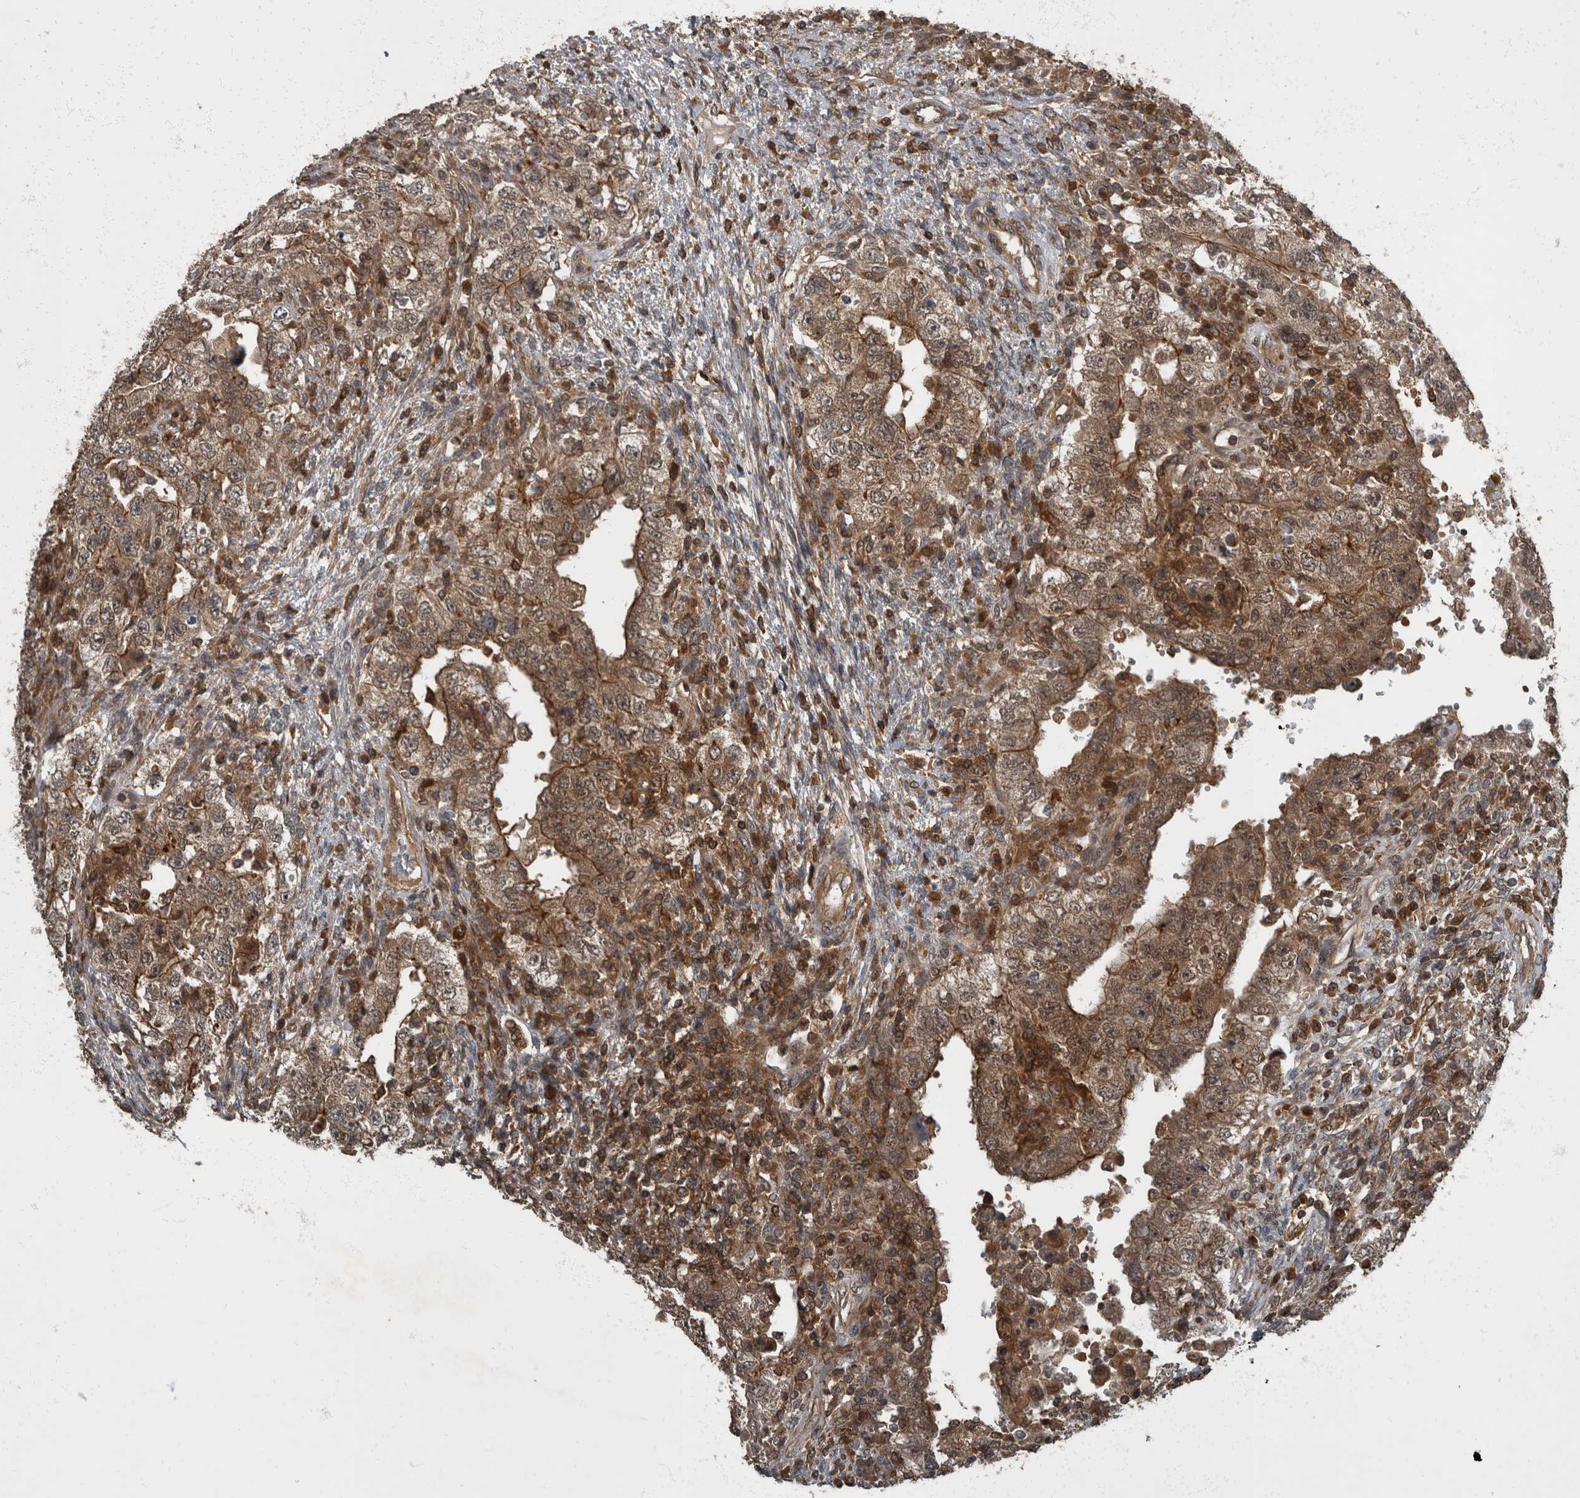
{"staining": {"intensity": "moderate", "quantity": ">75%", "location": "cytoplasmic/membranous"}, "tissue": "testis cancer", "cell_type": "Tumor cells", "image_type": "cancer", "snomed": [{"axis": "morphology", "description": "Carcinoma, Embryonal, NOS"}, {"axis": "topography", "description": "Testis"}], "caption": "Brown immunohistochemical staining in testis embryonal carcinoma displays moderate cytoplasmic/membranous expression in approximately >75% of tumor cells.", "gene": "RABGGTB", "patient": {"sex": "male", "age": 26}}